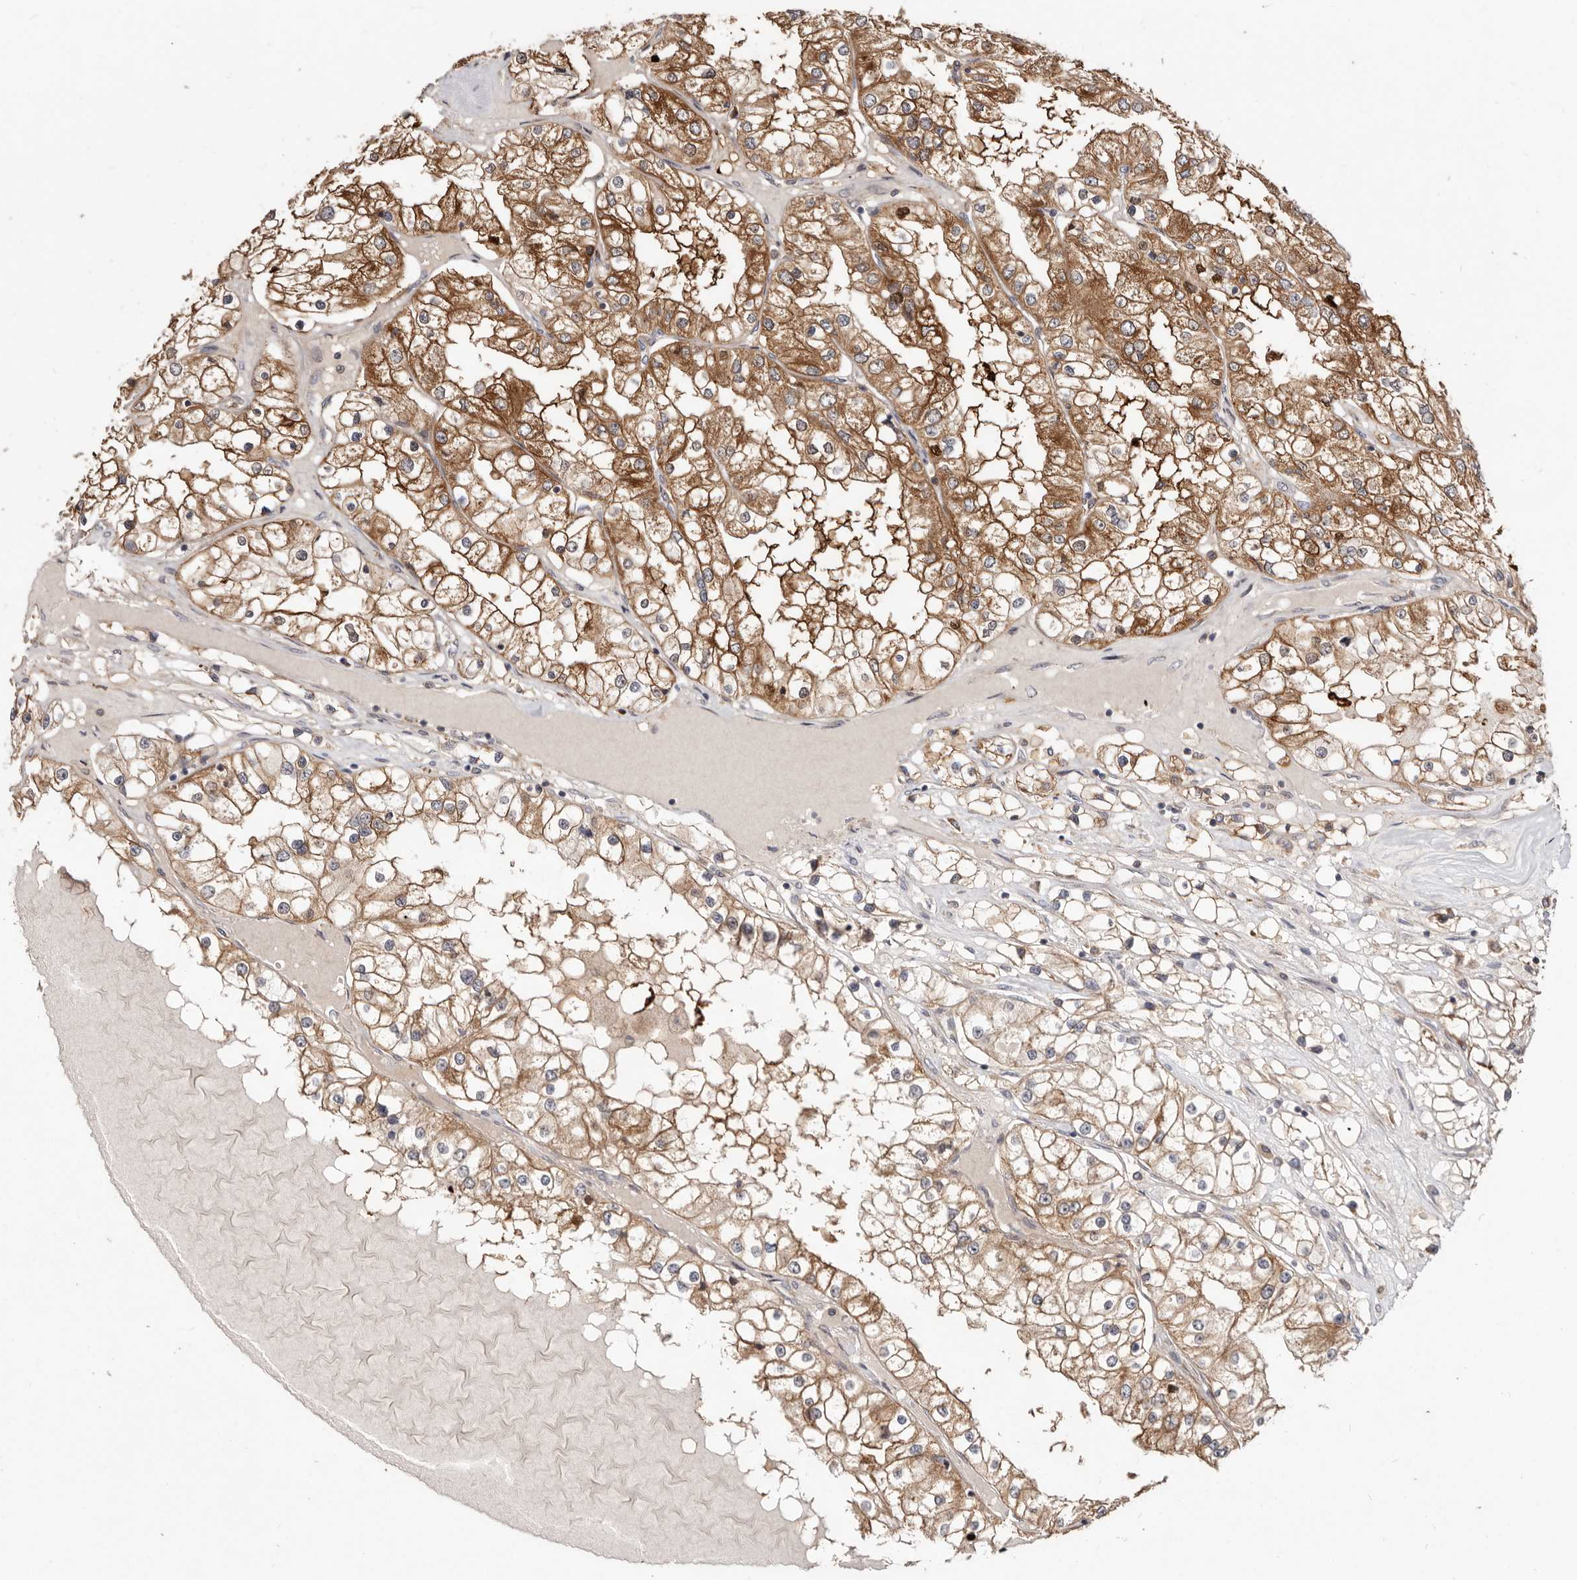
{"staining": {"intensity": "strong", "quantity": ">75%", "location": "cytoplasmic/membranous"}, "tissue": "renal cancer", "cell_type": "Tumor cells", "image_type": "cancer", "snomed": [{"axis": "morphology", "description": "Adenocarcinoma, NOS"}, {"axis": "topography", "description": "Kidney"}], "caption": "Human renal adenocarcinoma stained with a protein marker reveals strong staining in tumor cells.", "gene": "TC2N", "patient": {"sex": "male", "age": 68}}